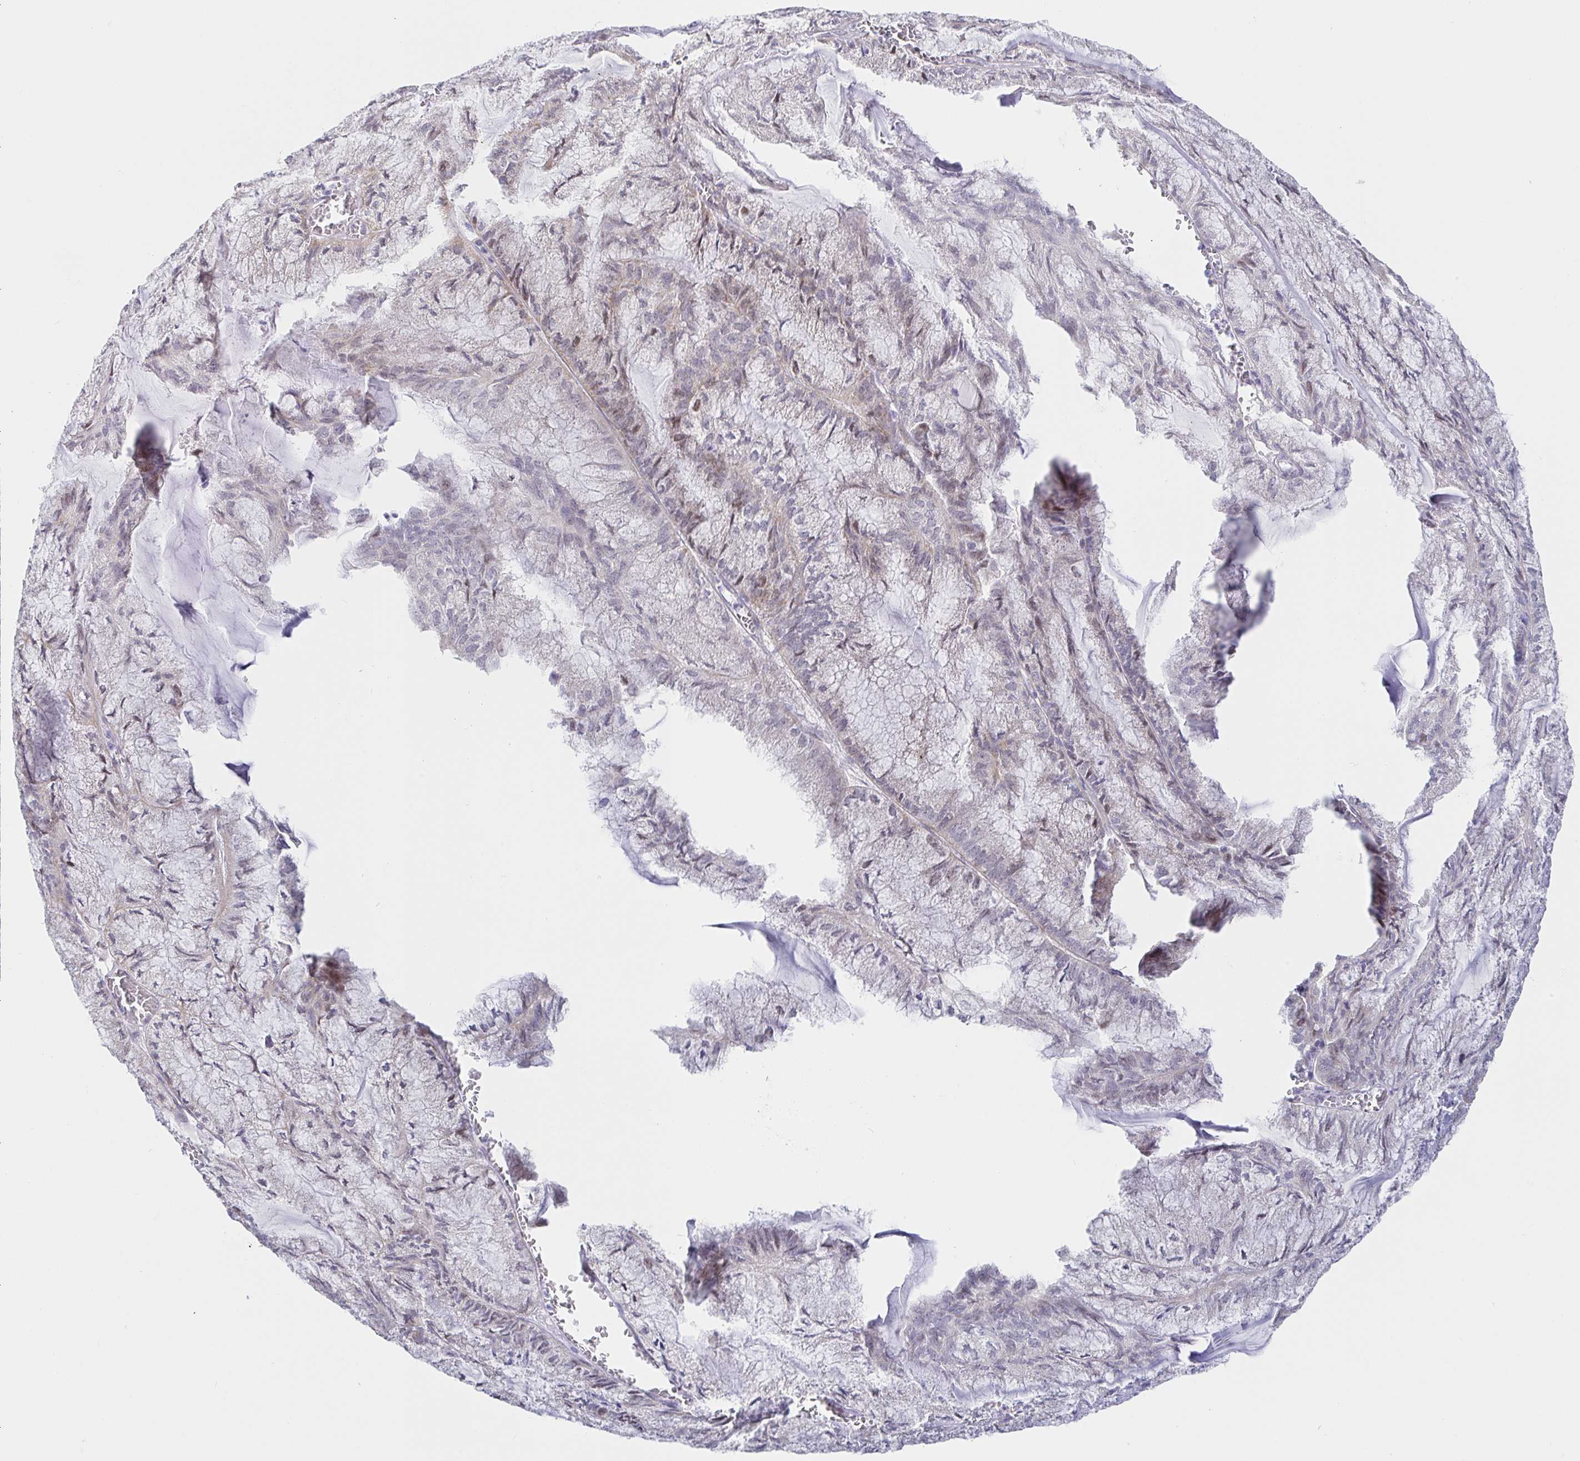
{"staining": {"intensity": "negative", "quantity": "none", "location": "none"}, "tissue": "endometrial cancer", "cell_type": "Tumor cells", "image_type": "cancer", "snomed": [{"axis": "morphology", "description": "Carcinoma, NOS"}, {"axis": "topography", "description": "Endometrium"}], "caption": "This is a photomicrograph of immunohistochemistry (IHC) staining of endometrial cancer, which shows no staining in tumor cells.", "gene": "CIT", "patient": {"sex": "female", "age": 62}}